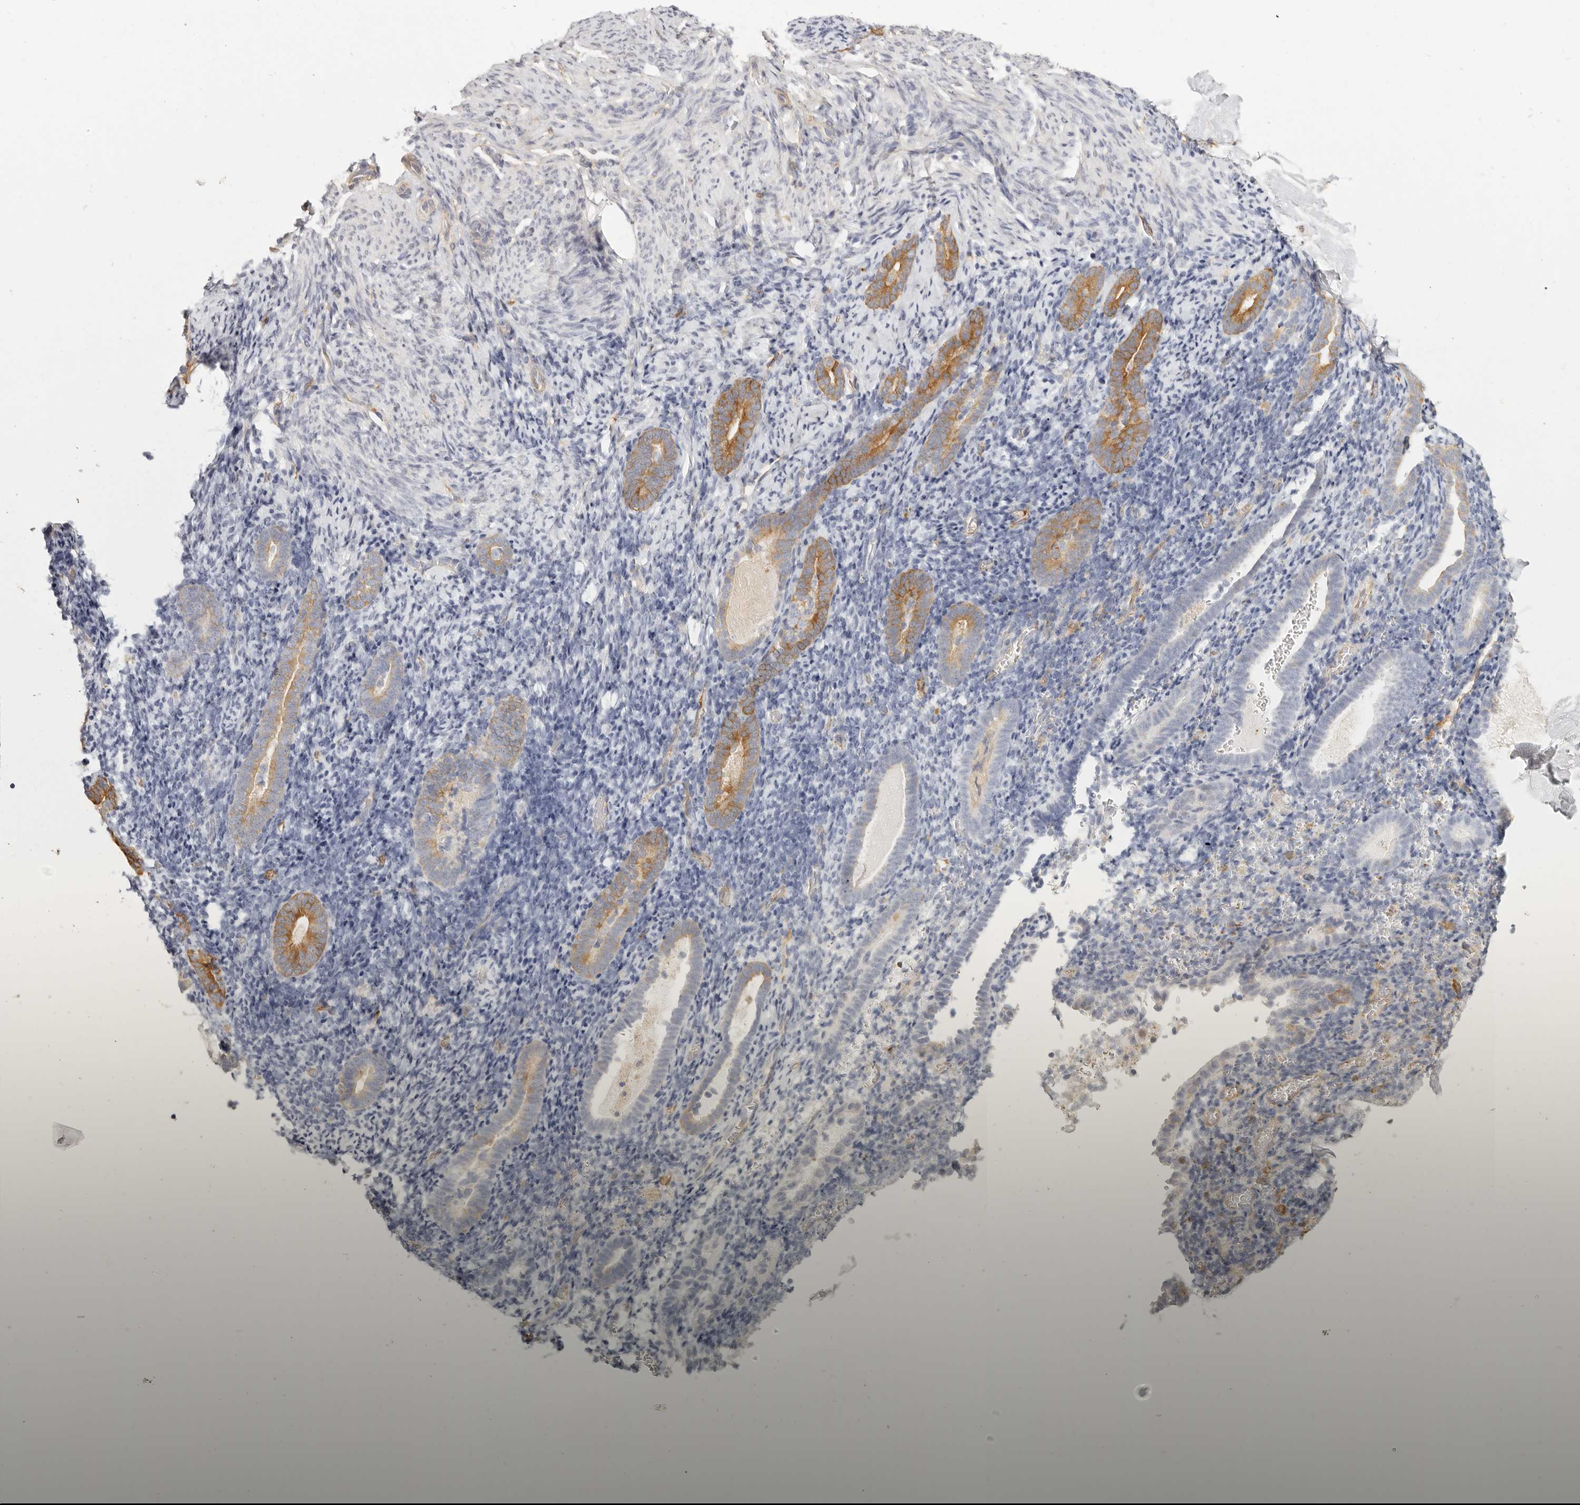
{"staining": {"intensity": "weak", "quantity": "25%-75%", "location": "cytoplasmic/membranous"}, "tissue": "endometrium", "cell_type": "Cells in endometrial stroma", "image_type": "normal", "snomed": [{"axis": "morphology", "description": "Normal tissue, NOS"}, {"axis": "topography", "description": "Endometrium"}], "caption": "Endometrium stained for a protein reveals weak cytoplasmic/membranous positivity in cells in endometrial stroma. The staining was performed using DAB, with brown indicating positive protein expression. Nuclei are stained blue with hematoxylin.", "gene": "NIBAN1", "patient": {"sex": "female", "age": 51}}